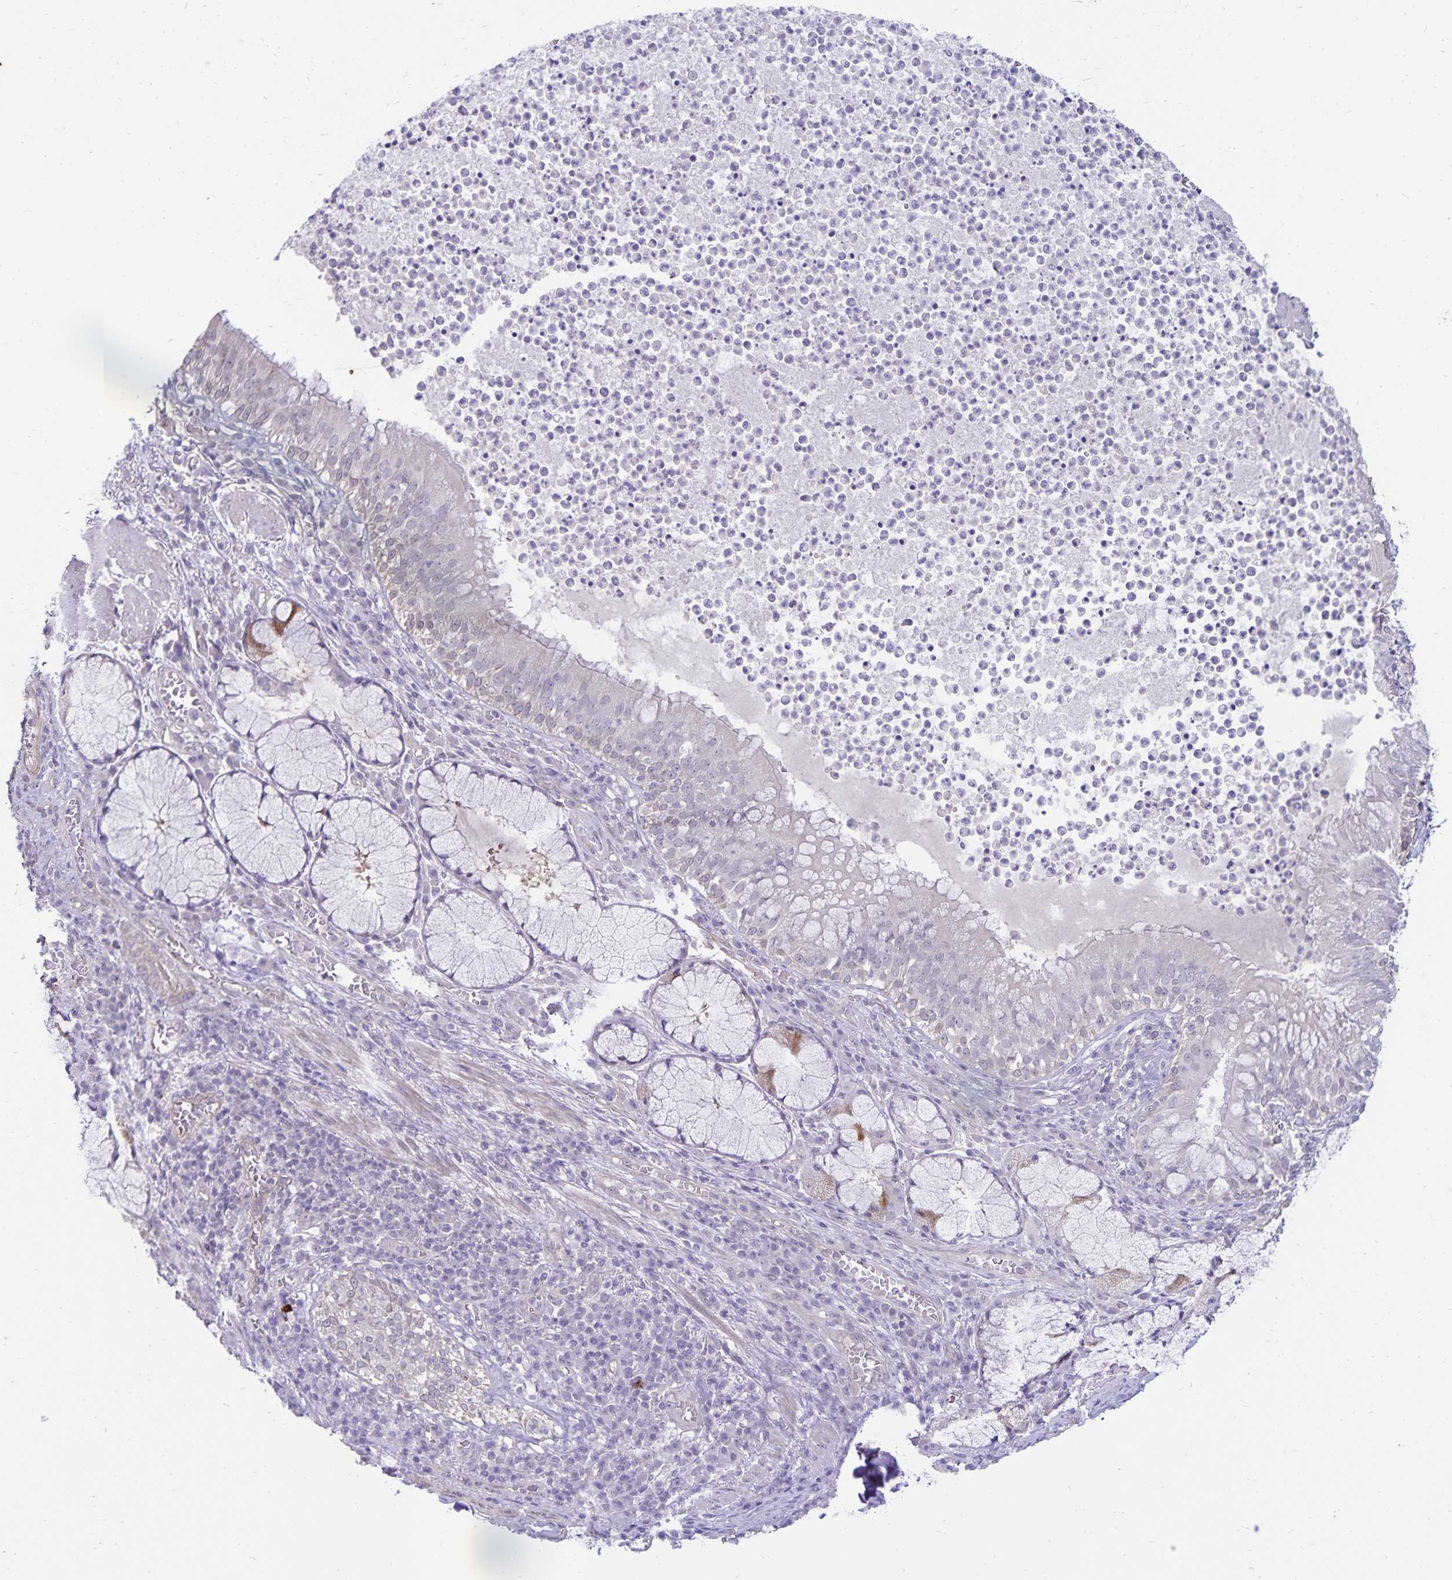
{"staining": {"intensity": "negative", "quantity": "none", "location": "none"}, "tissue": "bronchus", "cell_type": "Respiratory epithelial cells", "image_type": "normal", "snomed": [{"axis": "morphology", "description": "Normal tissue, NOS"}, {"axis": "topography", "description": "Lymph node"}, {"axis": "topography", "description": "Bronchus"}], "caption": "This is an immunohistochemistry (IHC) histopathology image of normal human bronchus. There is no positivity in respiratory epithelial cells.", "gene": "CDKN2B", "patient": {"sex": "male", "age": 56}}